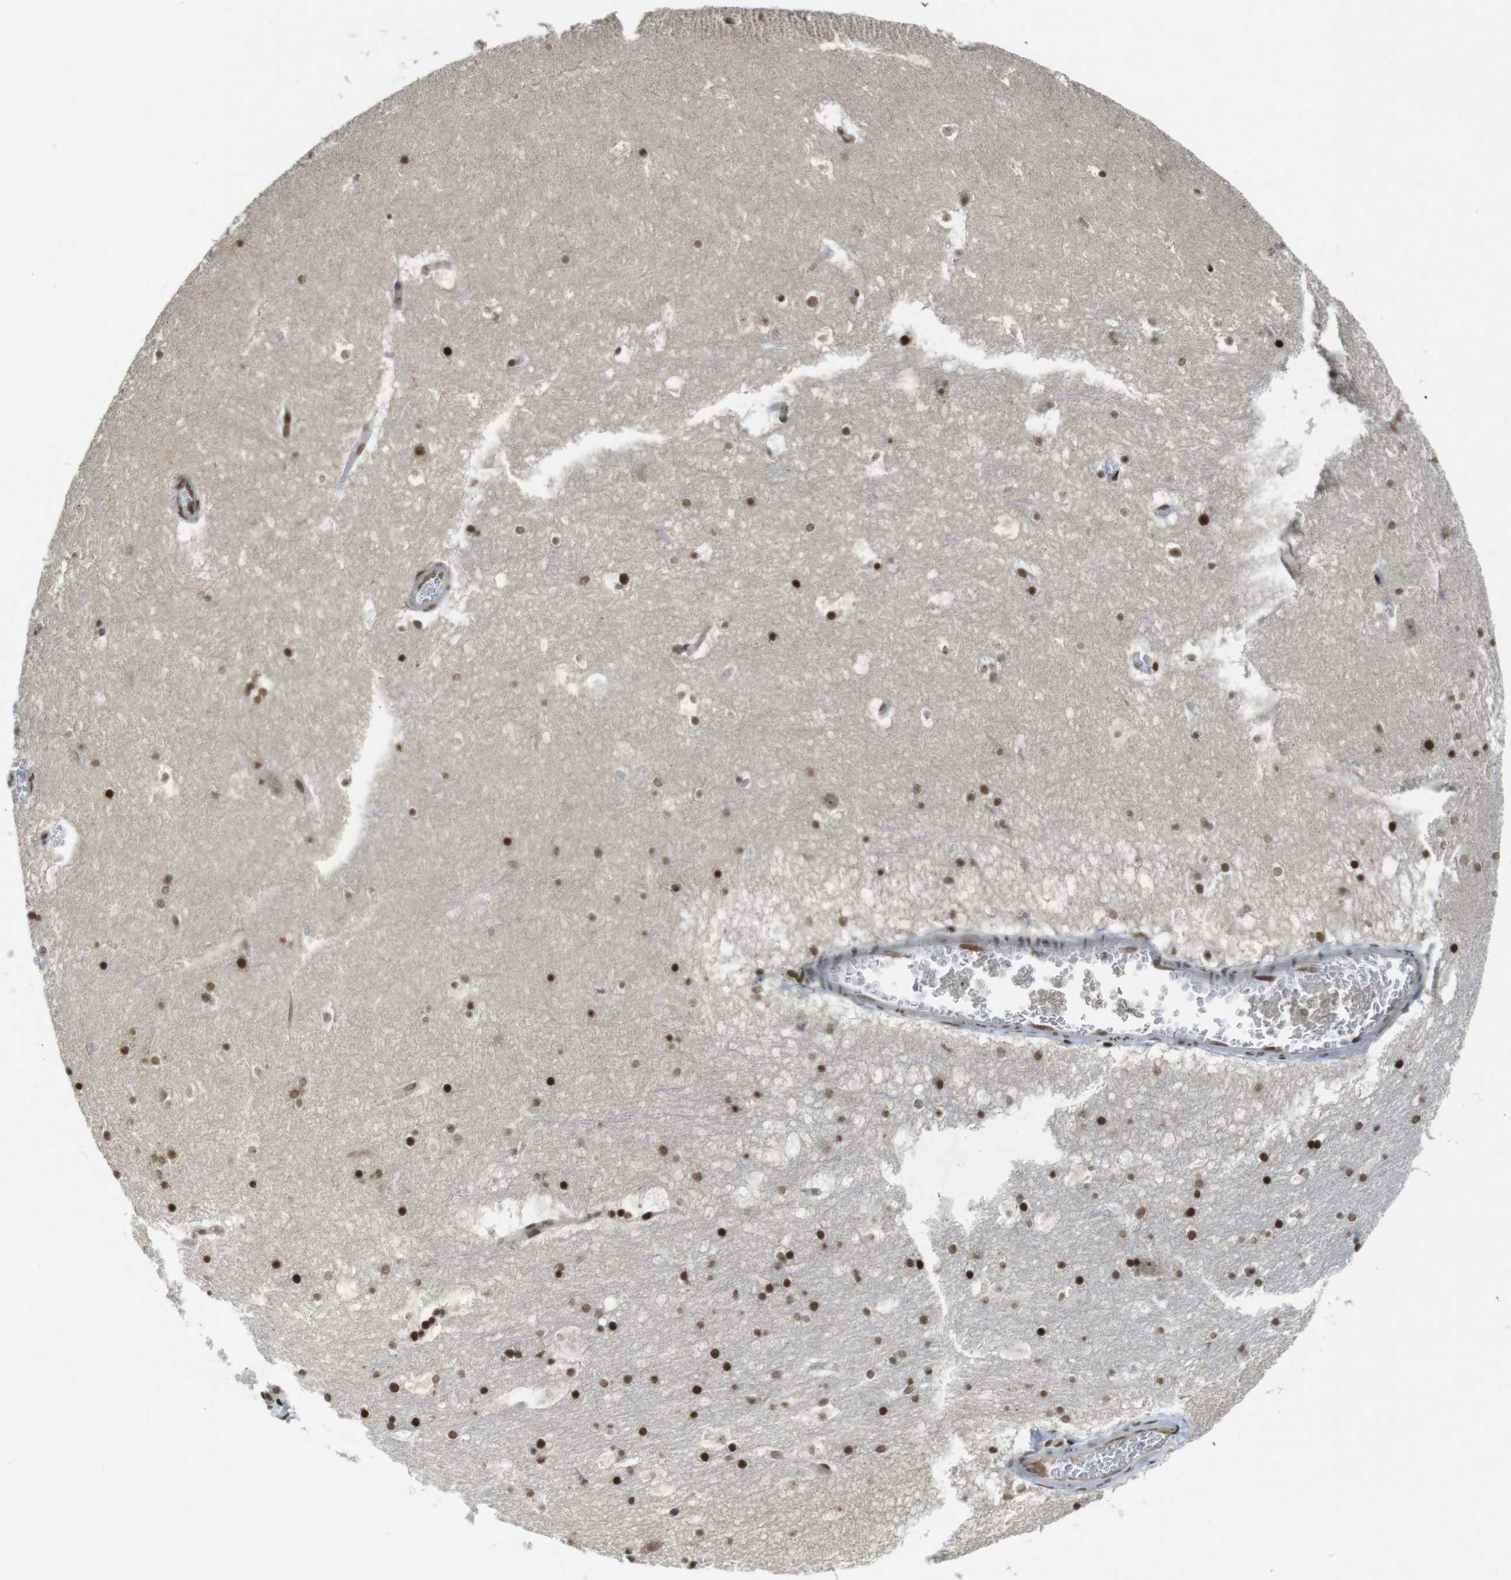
{"staining": {"intensity": "strong", "quantity": ">75%", "location": "nuclear"}, "tissue": "hippocampus", "cell_type": "Glial cells", "image_type": "normal", "snomed": [{"axis": "morphology", "description": "Normal tissue, NOS"}, {"axis": "topography", "description": "Hippocampus"}], "caption": "Immunohistochemistry of normal hippocampus reveals high levels of strong nuclear expression in about >75% of glial cells. The staining was performed using DAB (3,3'-diaminobenzidine), with brown indicating positive protein expression. Nuclei are stained blue with hematoxylin.", "gene": "FOXA3", "patient": {"sex": "male", "age": 45}}